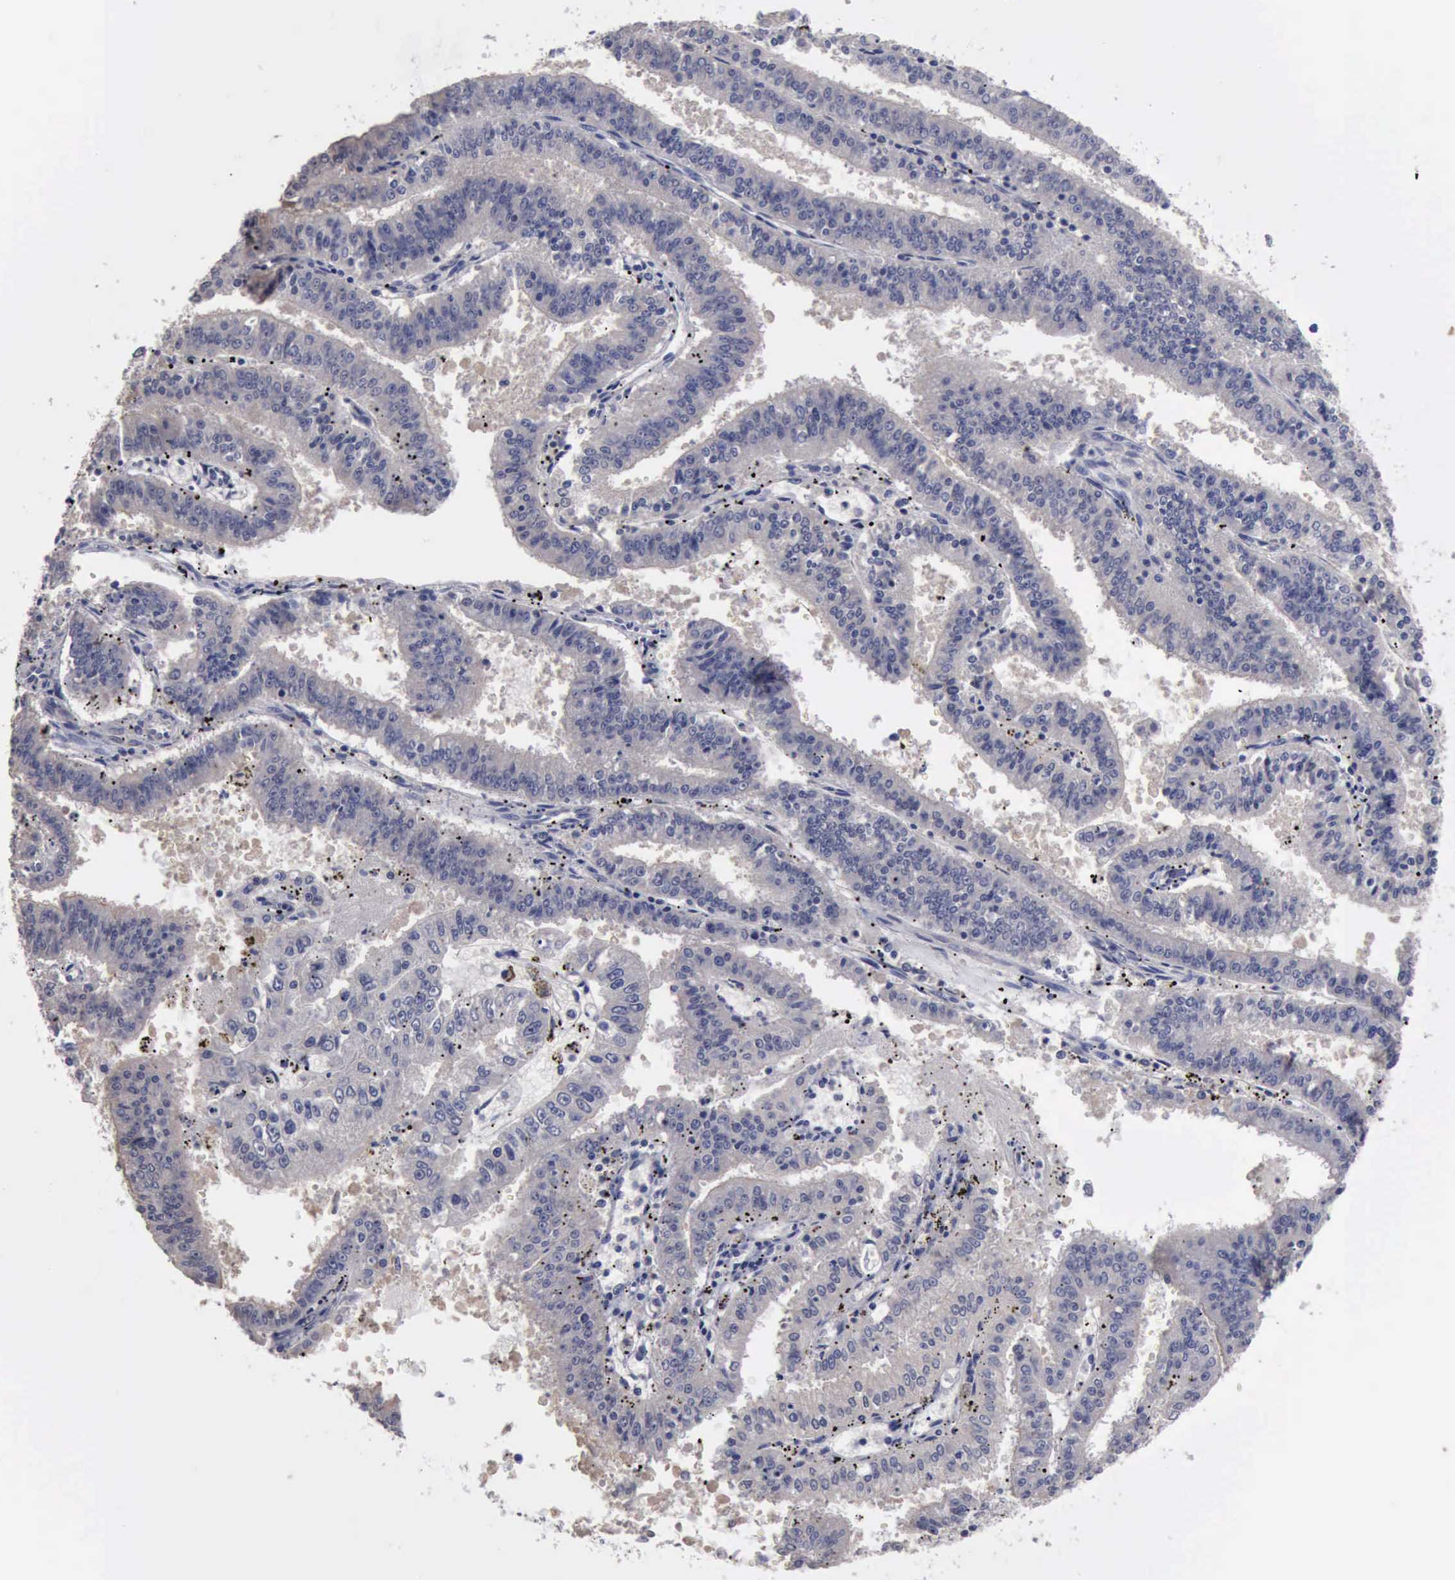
{"staining": {"intensity": "negative", "quantity": "none", "location": "none"}, "tissue": "endometrial cancer", "cell_type": "Tumor cells", "image_type": "cancer", "snomed": [{"axis": "morphology", "description": "Adenocarcinoma, NOS"}, {"axis": "topography", "description": "Endometrium"}], "caption": "The micrograph reveals no staining of tumor cells in adenocarcinoma (endometrial).", "gene": "PHKA1", "patient": {"sex": "female", "age": 66}}